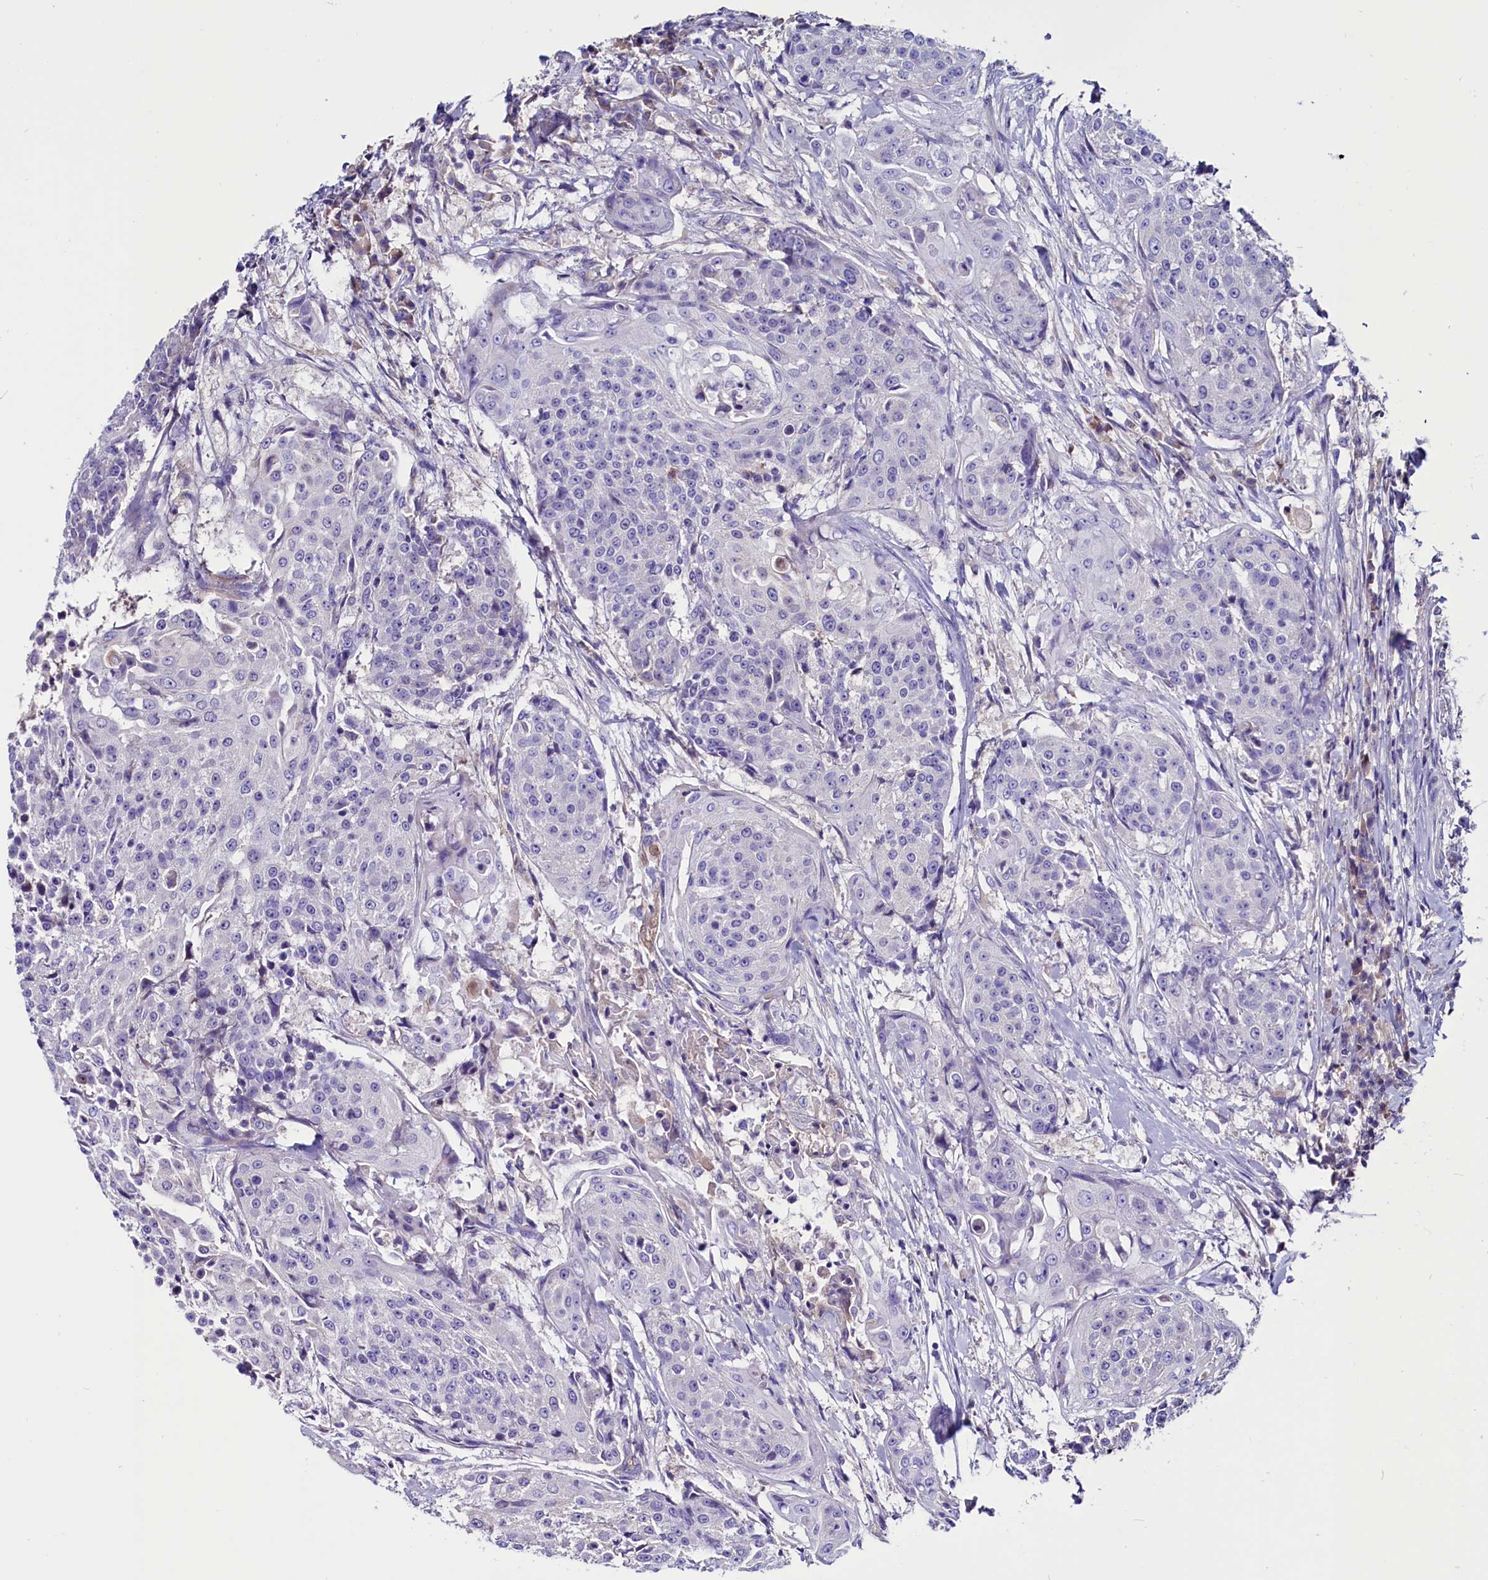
{"staining": {"intensity": "negative", "quantity": "none", "location": "none"}, "tissue": "urothelial cancer", "cell_type": "Tumor cells", "image_type": "cancer", "snomed": [{"axis": "morphology", "description": "Urothelial carcinoma, High grade"}, {"axis": "topography", "description": "Urinary bladder"}], "caption": "Immunohistochemistry (IHC) of urothelial cancer exhibits no positivity in tumor cells. (DAB IHC visualized using brightfield microscopy, high magnification).", "gene": "CCBE1", "patient": {"sex": "female", "age": 63}}